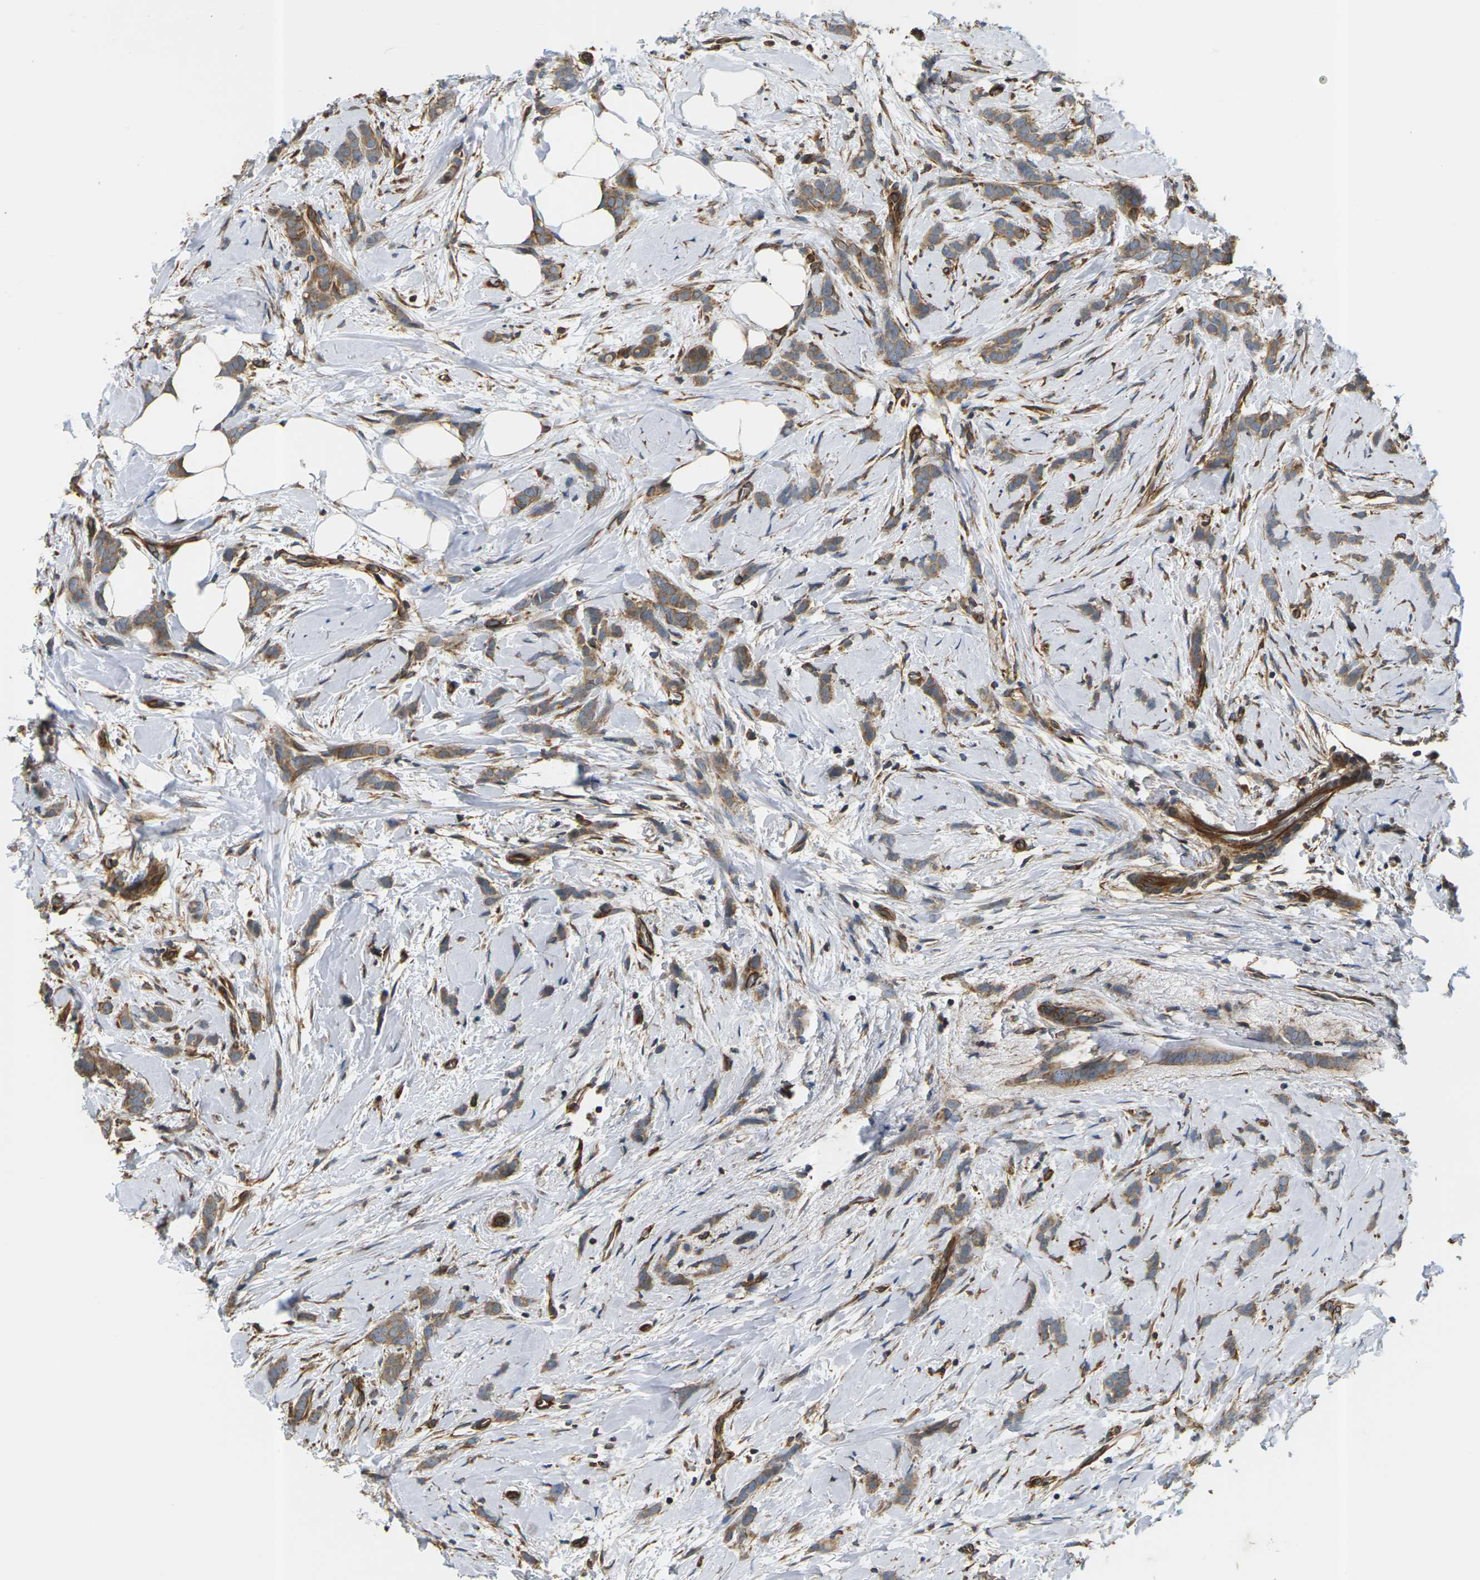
{"staining": {"intensity": "moderate", "quantity": ">75%", "location": "cytoplasmic/membranous"}, "tissue": "breast cancer", "cell_type": "Tumor cells", "image_type": "cancer", "snomed": [{"axis": "morphology", "description": "Lobular carcinoma, in situ"}, {"axis": "morphology", "description": "Lobular carcinoma"}, {"axis": "topography", "description": "Breast"}], "caption": "Immunohistochemical staining of breast cancer (lobular carcinoma in situ) displays moderate cytoplasmic/membranous protein expression in about >75% of tumor cells.", "gene": "PCDHB4", "patient": {"sex": "female", "age": 41}}